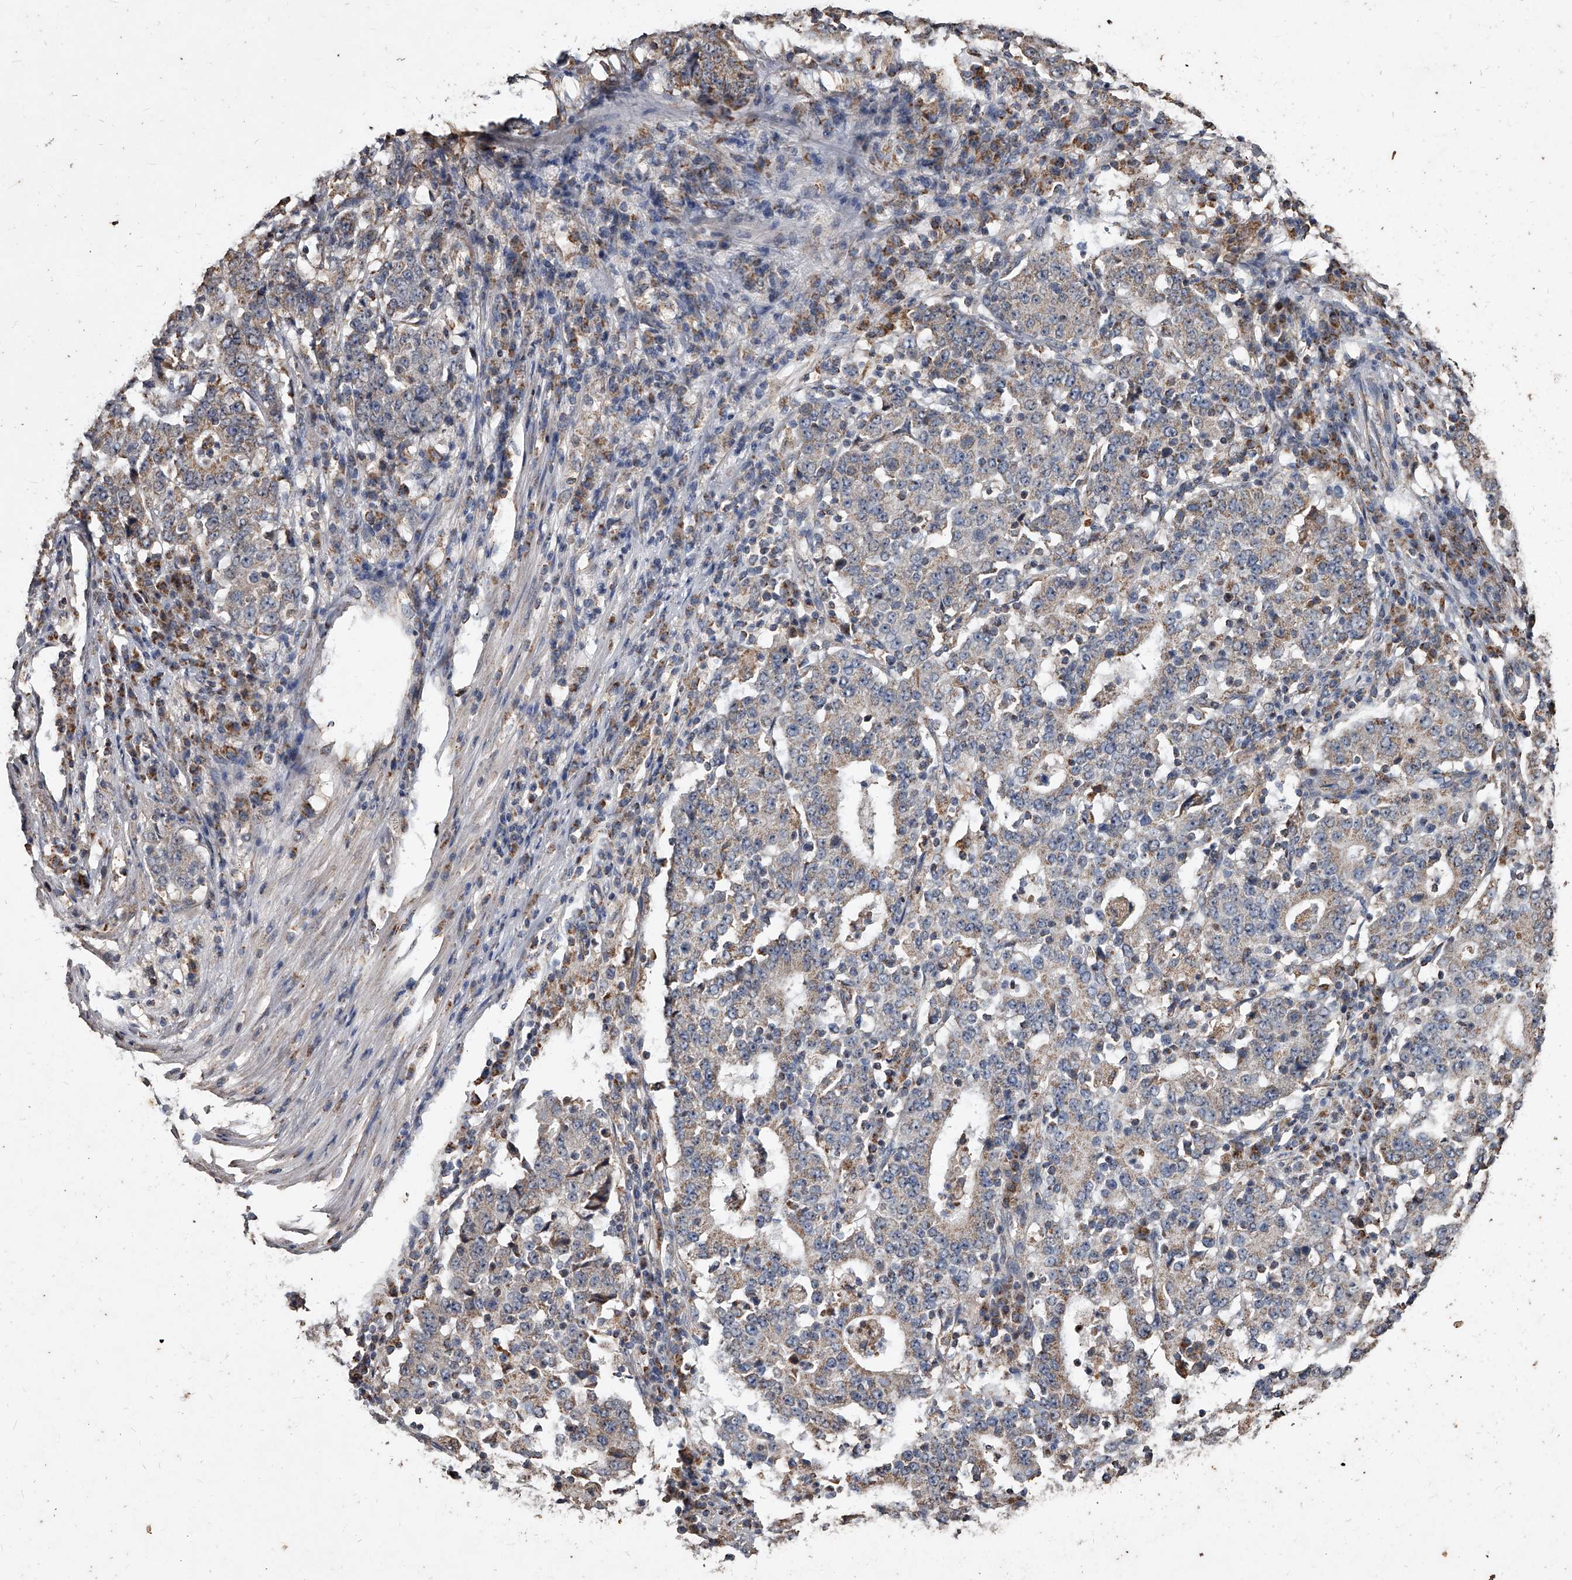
{"staining": {"intensity": "weak", "quantity": "25%-75%", "location": "cytoplasmic/membranous"}, "tissue": "stomach cancer", "cell_type": "Tumor cells", "image_type": "cancer", "snomed": [{"axis": "morphology", "description": "Adenocarcinoma, NOS"}, {"axis": "topography", "description": "Stomach"}], "caption": "Stomach adenocarcinoma stained with DAB IHC shows low levels of weak cytoplasmic/membranous staining in about 25%-75% of tumor cells.", "gene": "GPR183", "patient": {"sex": "male", "age": 59}}